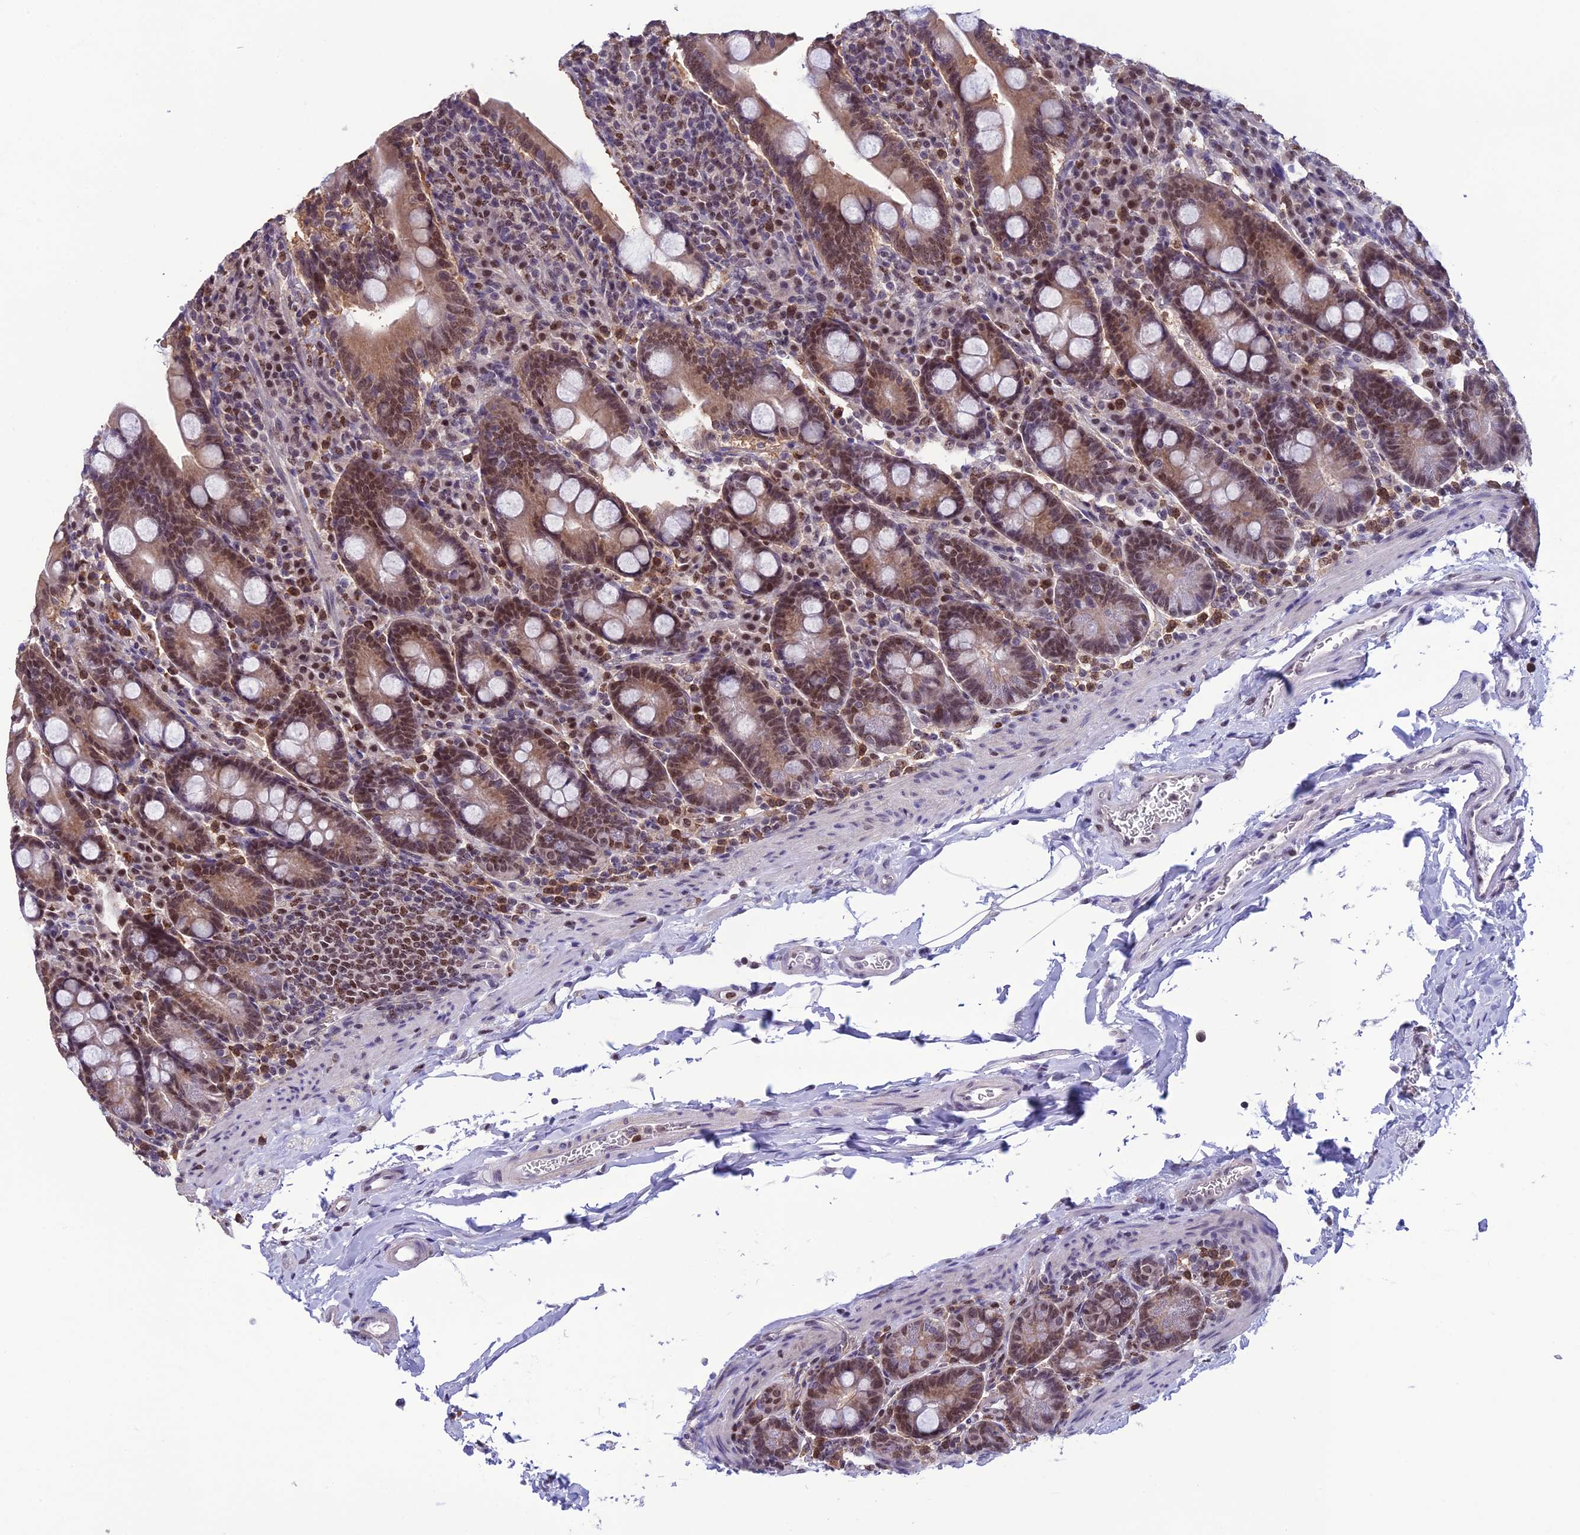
{"staining": {"intensity": "weak", "quantity": "25%-75%", "location": "cytoplasmic/membranous,nuclear"}, "tissue": "duodenum", "cell_type": "Glandular cells", "image_type": "normal", "snomed": [{"axis": "morphology", "description": "Normal tissue, NOS"}, {"axis": "topography", "description": "Duodenum"}], "caption": "Immunohistochemical staining of unremarkable human duodenum demonstrates weak cytoplasmic/membranous,nuclear protein staining in about 25%-75% of glandular cells. The staining is performed using DAB (3,3'-diaminobenzidine) brown chromogen to label protein expression. The nuclei are counter-stained blue using hematoxylin.", "gene": "MIS12", "patient": {"sex": "male", "age": 35}}